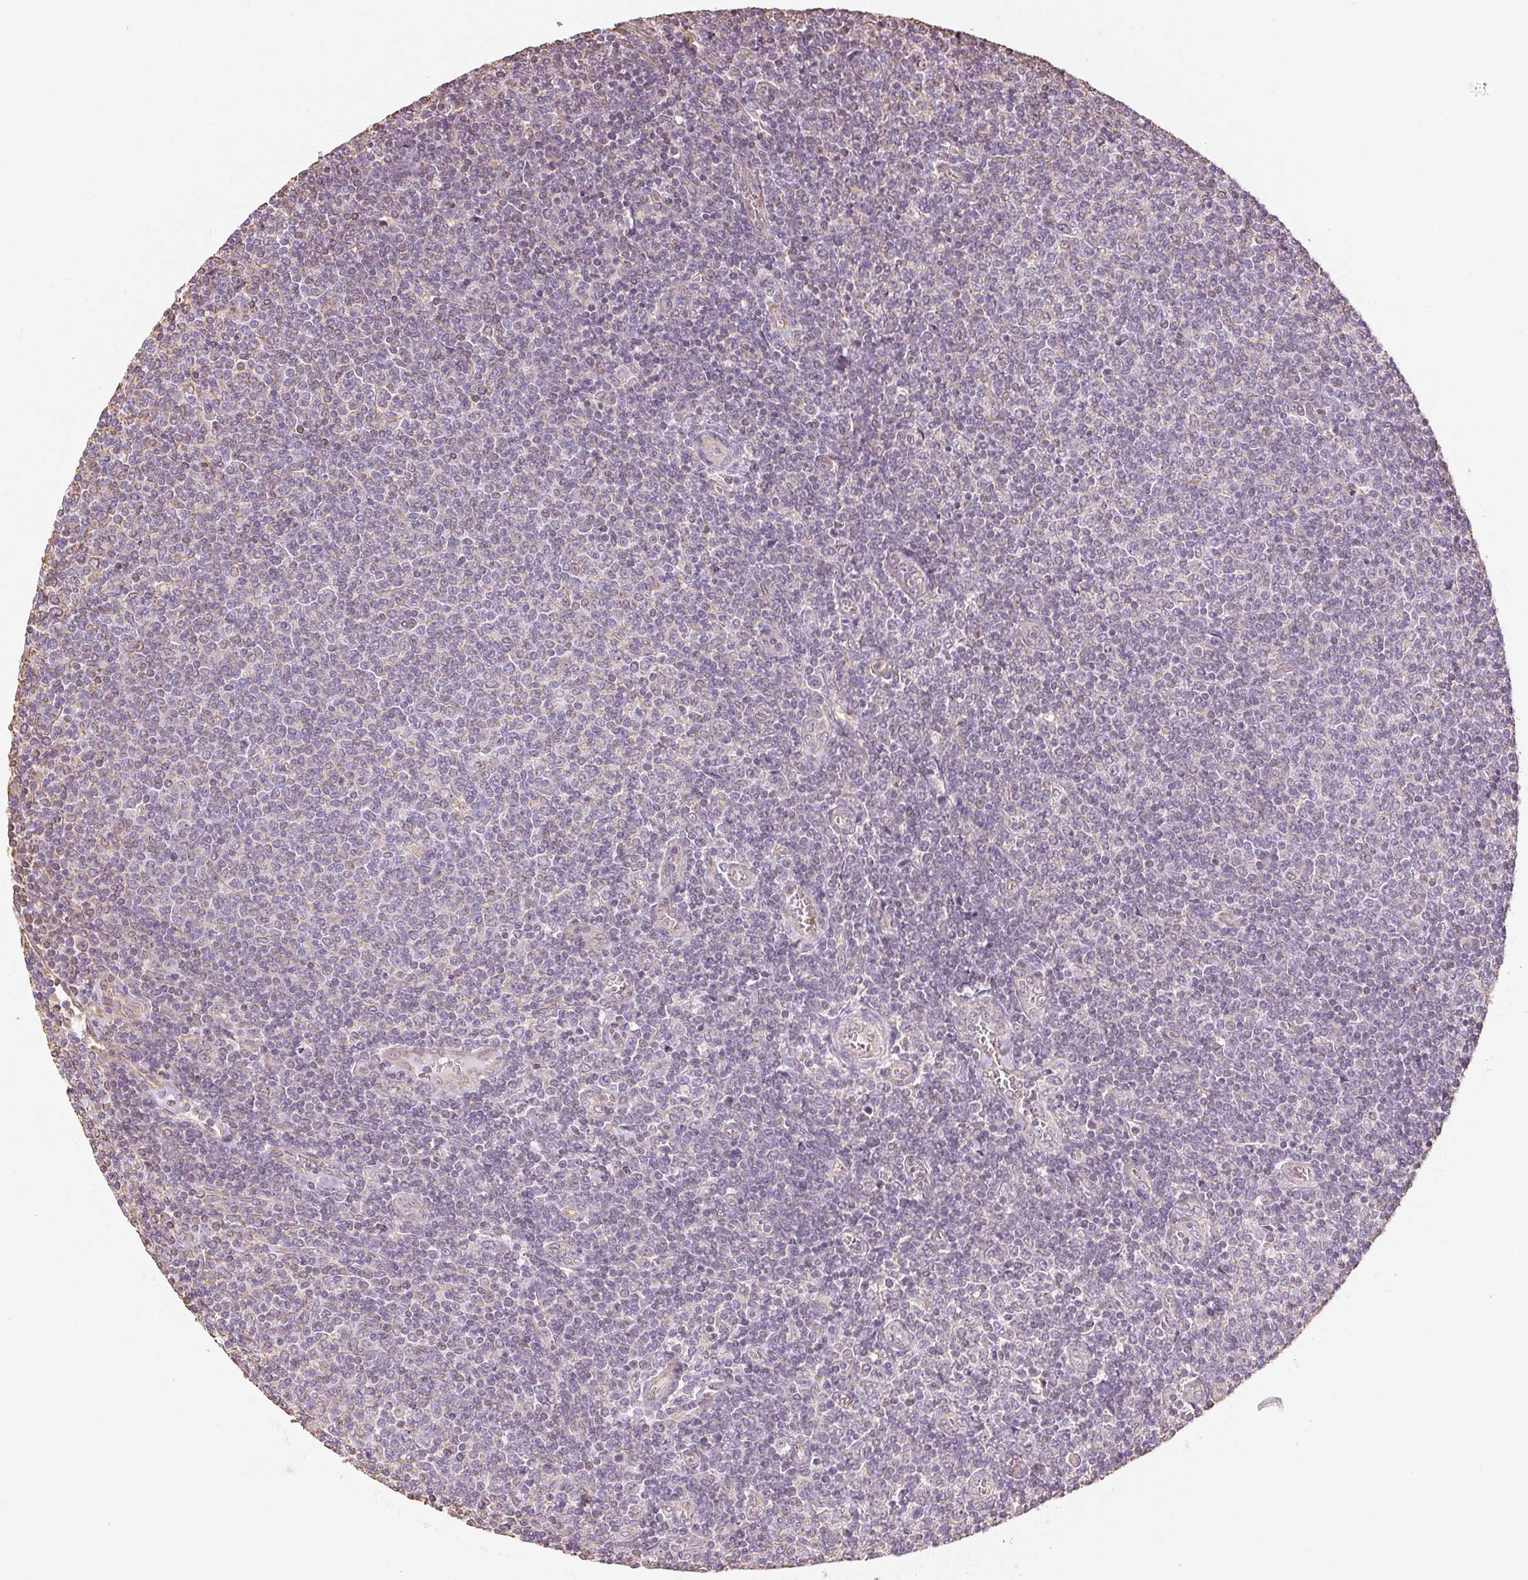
{"staining": {"intensity": "negative", "quantity": "none", "location": "none"}, "tissue": "lymphoma", "cell_type": "Tumor cells", "image_type": "cancer", "snomed": [{"axis": "morphology", "description": "Malignant lymphoma, non-Hodgkin's type, Low grade"}, {"axis": "topography", "description": "Lymph node"}], "caption": "Tumor cells are negative for protein expression in human lymphoma.", "gene": "COL7A1", "patient": {"sex": "male", "age": 52}}